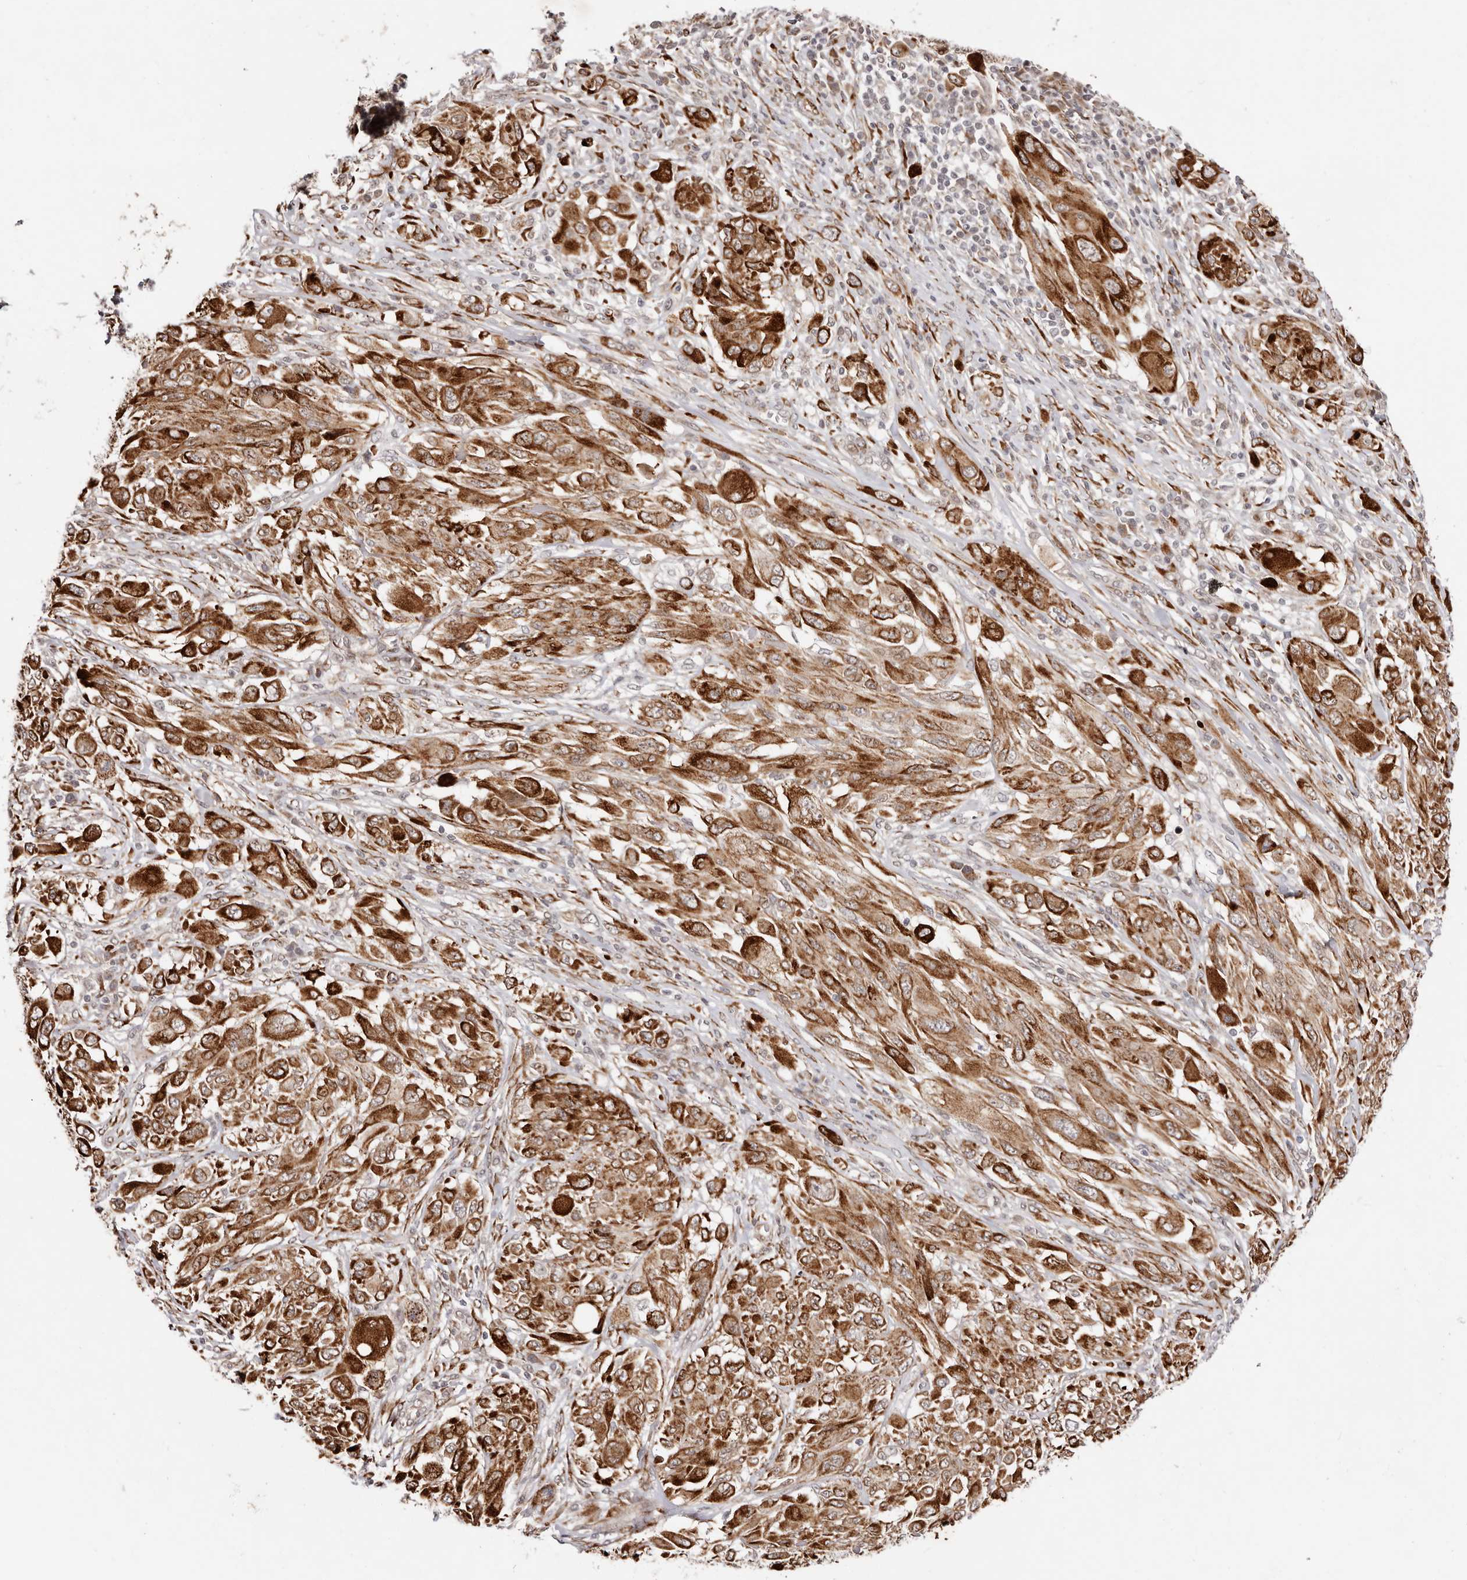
{"staining": {"intensity": "moderate", "quantity": ">75%", "location": "cytoplasmic/membranous"}, "tissue": "melanoma", "cell_type": "Tumor cells", "image_type": "cancer", "snomed": [{"axis": "morphology", "description": "Malignant melanoma, NOS"}, {"axis": "topography", "description": "Skin"}], "caption": "A medium amount of moderate cytoplasmic/membranous staining is appreciated in about >75% of tumor cells in melanoma tissue.", "gene": "BCL2L15", "patient": {"sex": "female", "age": 91}}